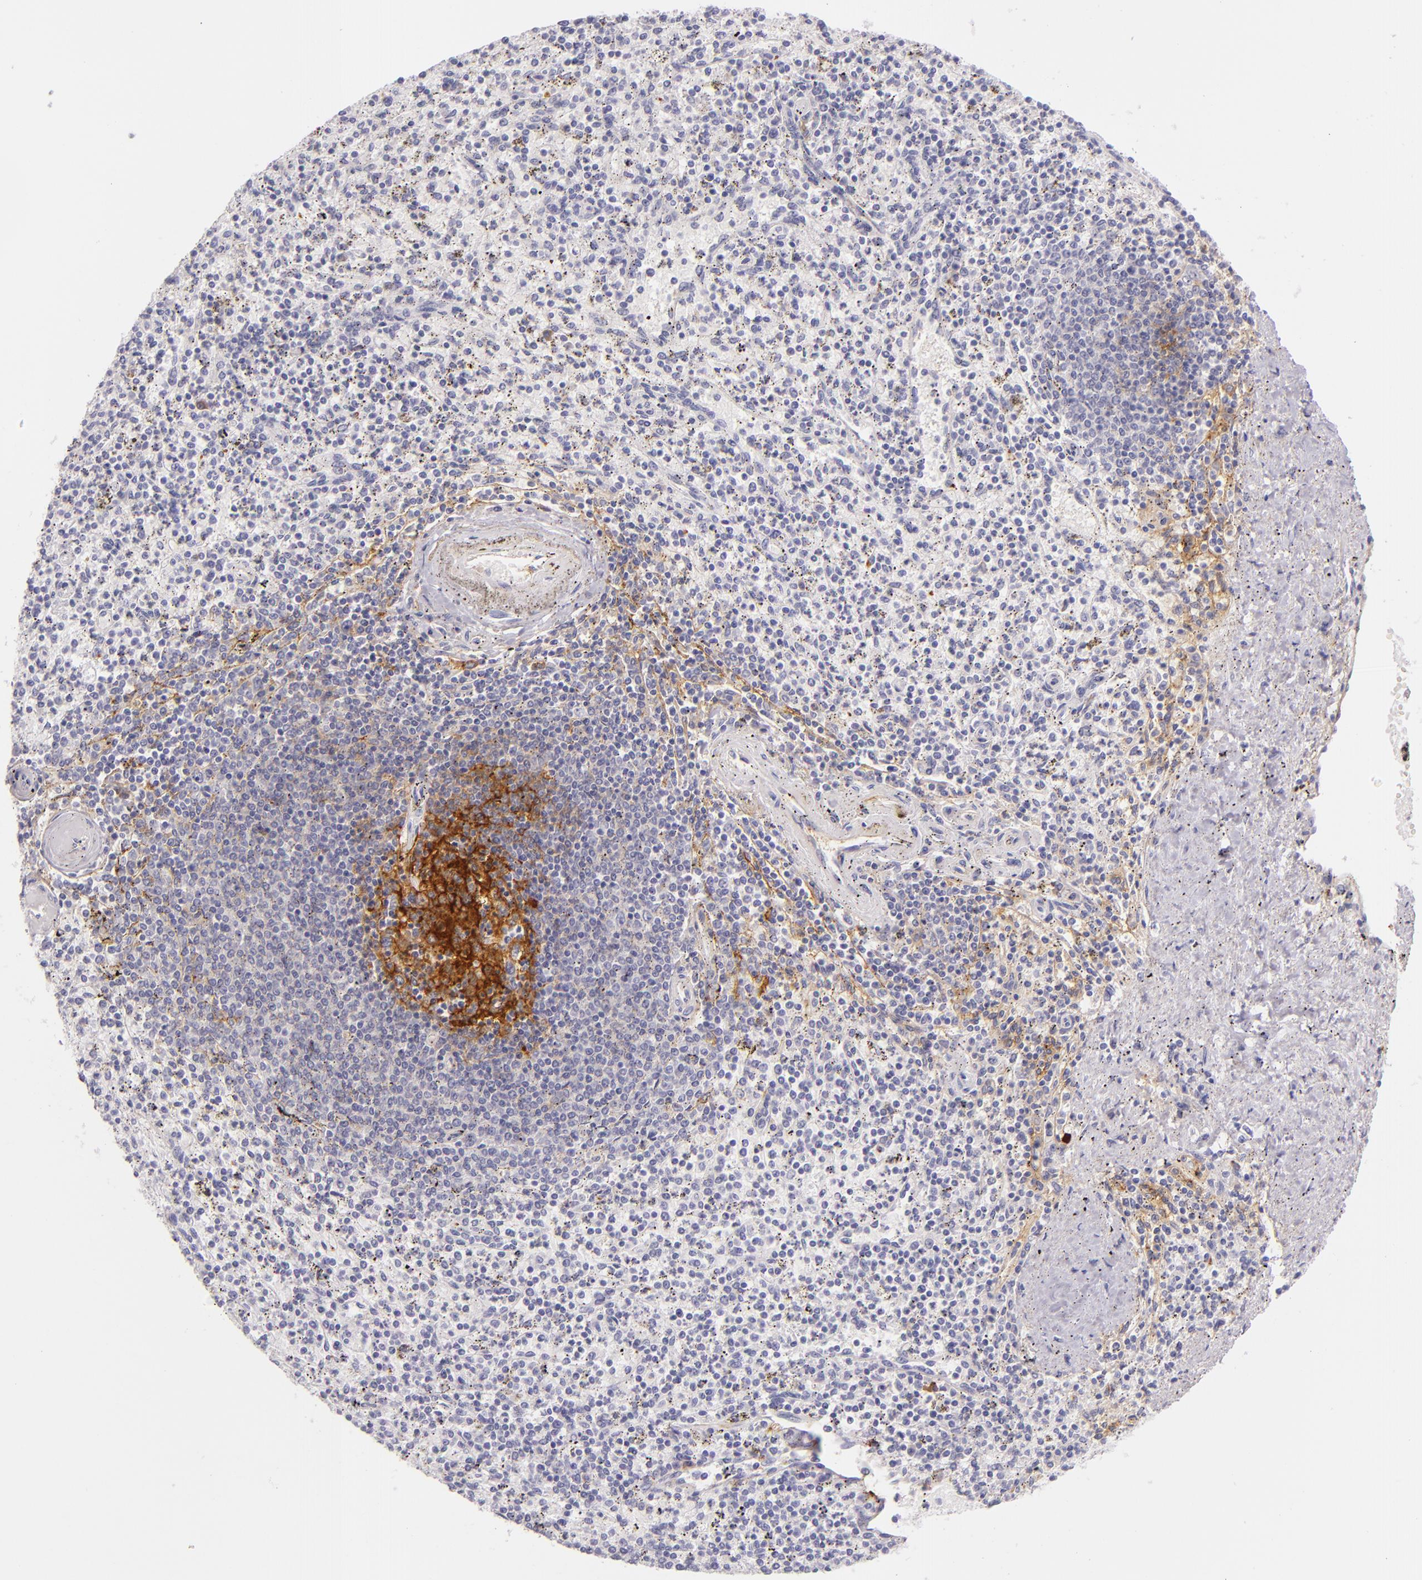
{"staining": {"intensity": "moderate", "quantity": "<25%", "location": "cytoplasmic/membranous"}, "tissue": "spleen", "cell_type": "Cells in red pulp", "image_type": "normal", "snomed": [{"axis": "morphology", "description": "Normal tissue, NOS"}, {"axis": "topography", "description": "Spleen"}], "caption": "DAB (3,3'-diaminobenzidine) immunohistochemical staining of unremarkable spleen reveals moderate cytoplasmic/membranous protein positivity in about <25% of cells in red pulp.", "gene": "ICAM1", "patient": {"sex": "male", "age": 72}}